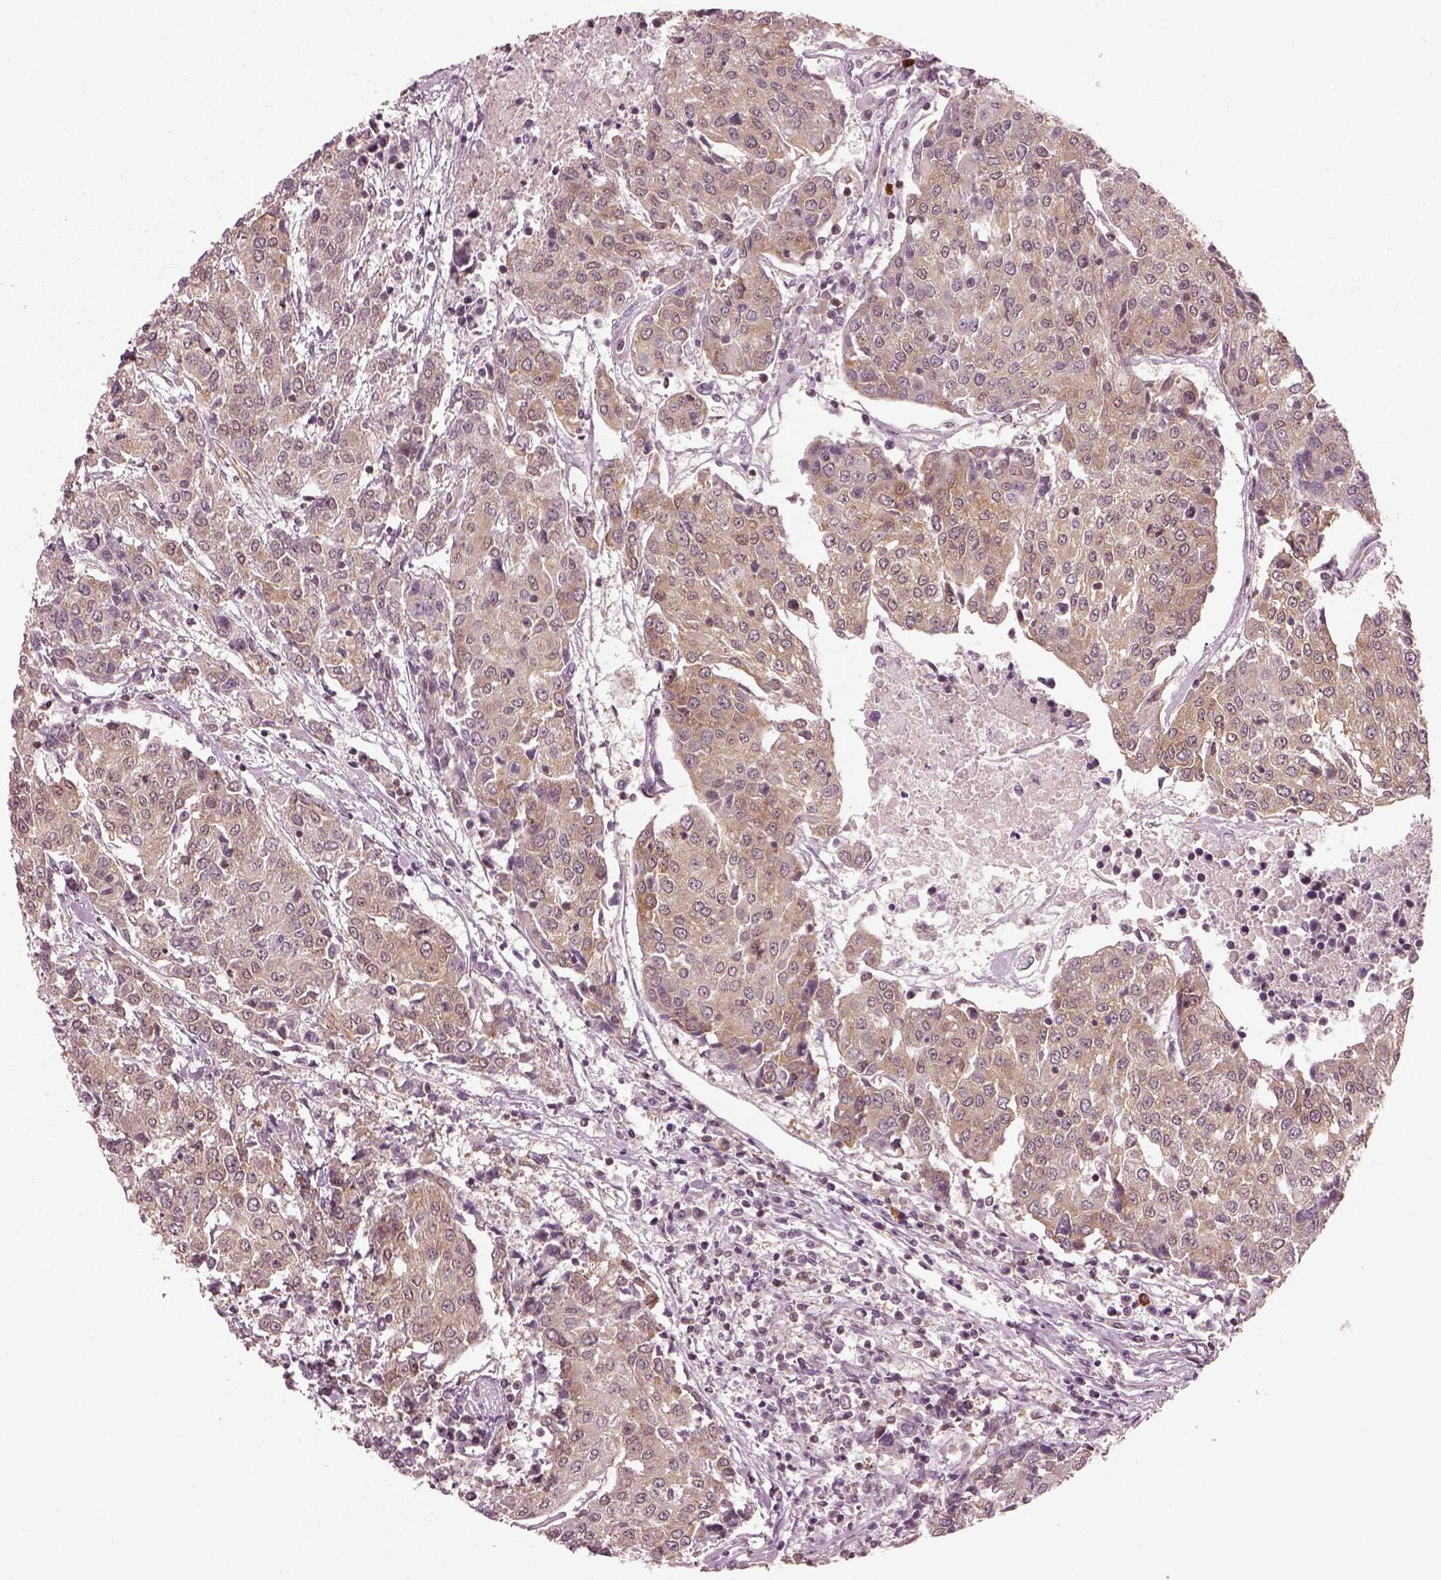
{"staining": {"intensity": "weak", "quantity": "<25%", "location": "cytoplasmic/membranous"}, "tissue": "urothelial cancer", "cell_type": "Tumor cells", "image_type": "cancer", "snomed": [{"axis": "morphology", "description": "Urothelial carcinoma, High grade"}, {"axis": "topography", "description": "Urinary bladder"}], "caption": "Image shows no significant protein staining in tumor cells of urothelial cancer. (DAB (3,3'-diaminobenzidine) immunohistochemistry (IHC), high magnification).", "gene": "LSM14A", "patient": {"sex": "female", "age": 85}}